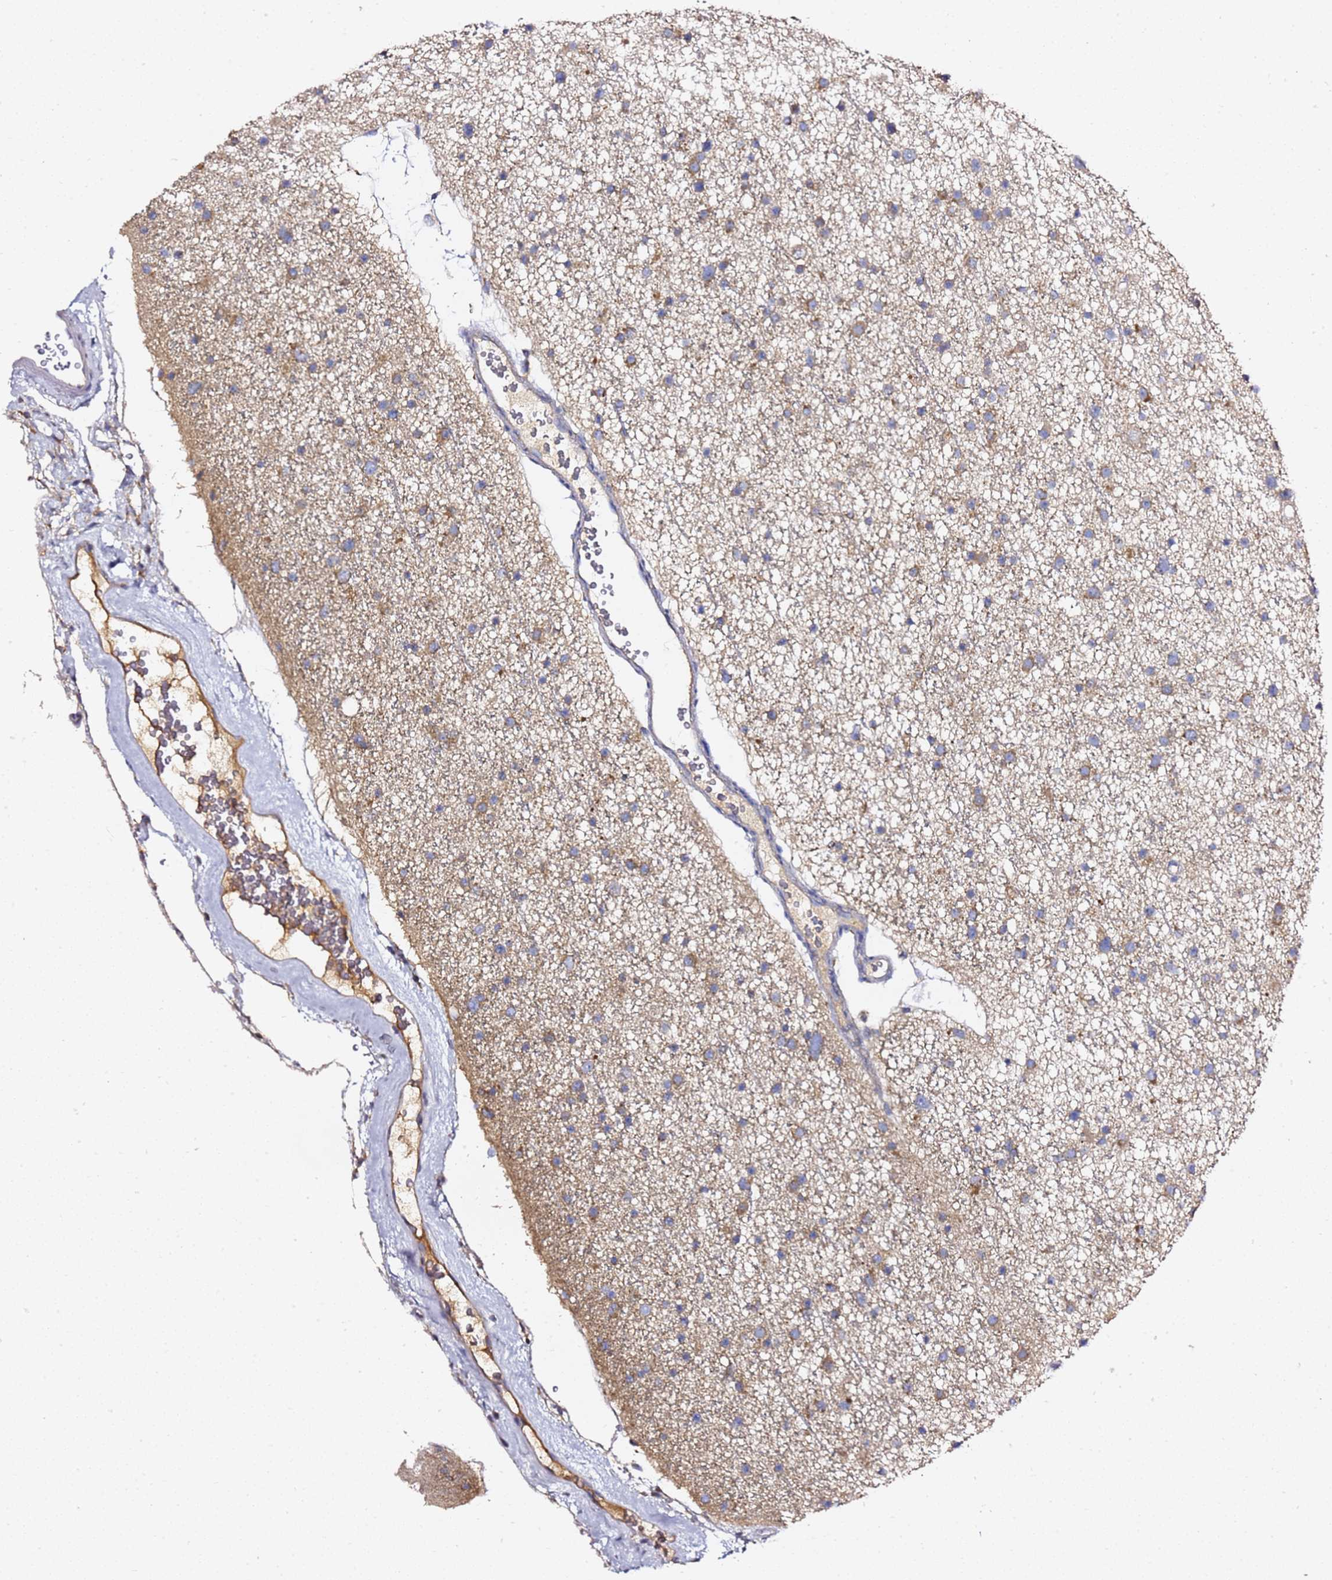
{"staining": {"intensity": "moderate", "quantity": ">75%", "location": "cytoplasmic/membranous"}, "tissue": "glioma", "cell_type": "Tumor cells", "image_type": "cancer", "snomed": [{"axis": "morphology", "description": "Glioma, malignant, Low grade"}, {"axis": "topography", "description": "Cerebral cortex"}], "caption": "The photomicrograph displays immunohistochemical staining of malignant low-grade glioma. There is moderate cytoplasmic/membranous positivity is seen in about >75% of tumor cells.", "gene": "C19orf12", "patient": {"sex": "female", "age": 39}}